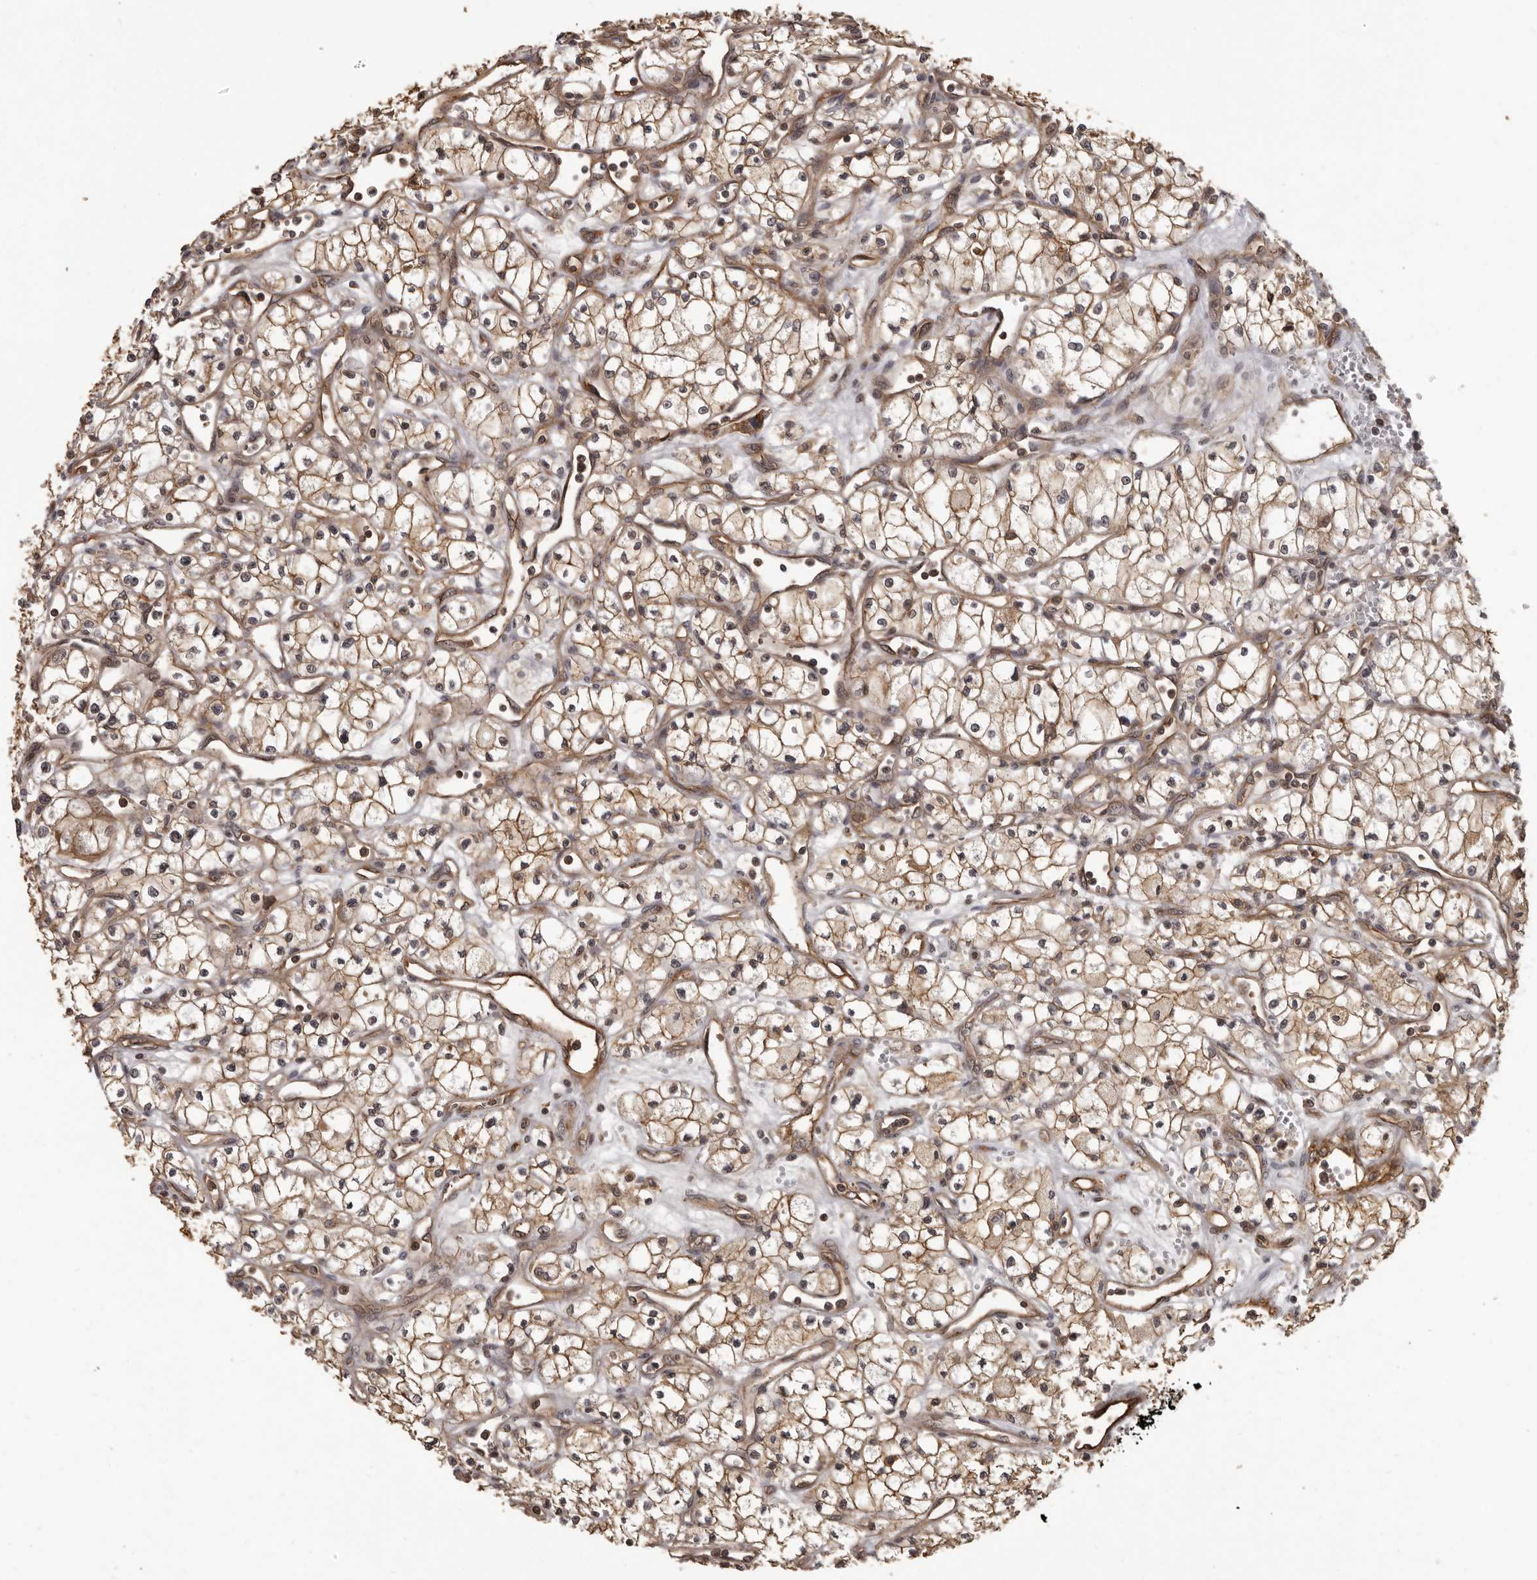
{"staining": {"intensity": "moderate", "quantity": ">75%", "location": "cytoplasmic/membranous"}, "tissue": "renal cancer", "cell_type": "Tumor cells", "image_type": "cancer", "snomed": [{"axis": "morphology", "description": "Adenocarcinoma, NOS"}, {"axis": "topography", "description": "Kidney"}], "caption": "Moderate cytoplasmic/membranous protein positivity is appreciated in about >75% of tumor cells in renal cancer. (DAB = brown stain, brightfield microscopy at high magnification).", "gene": "SLITRK6", "patient": {"sex": "male", "age": 59}}